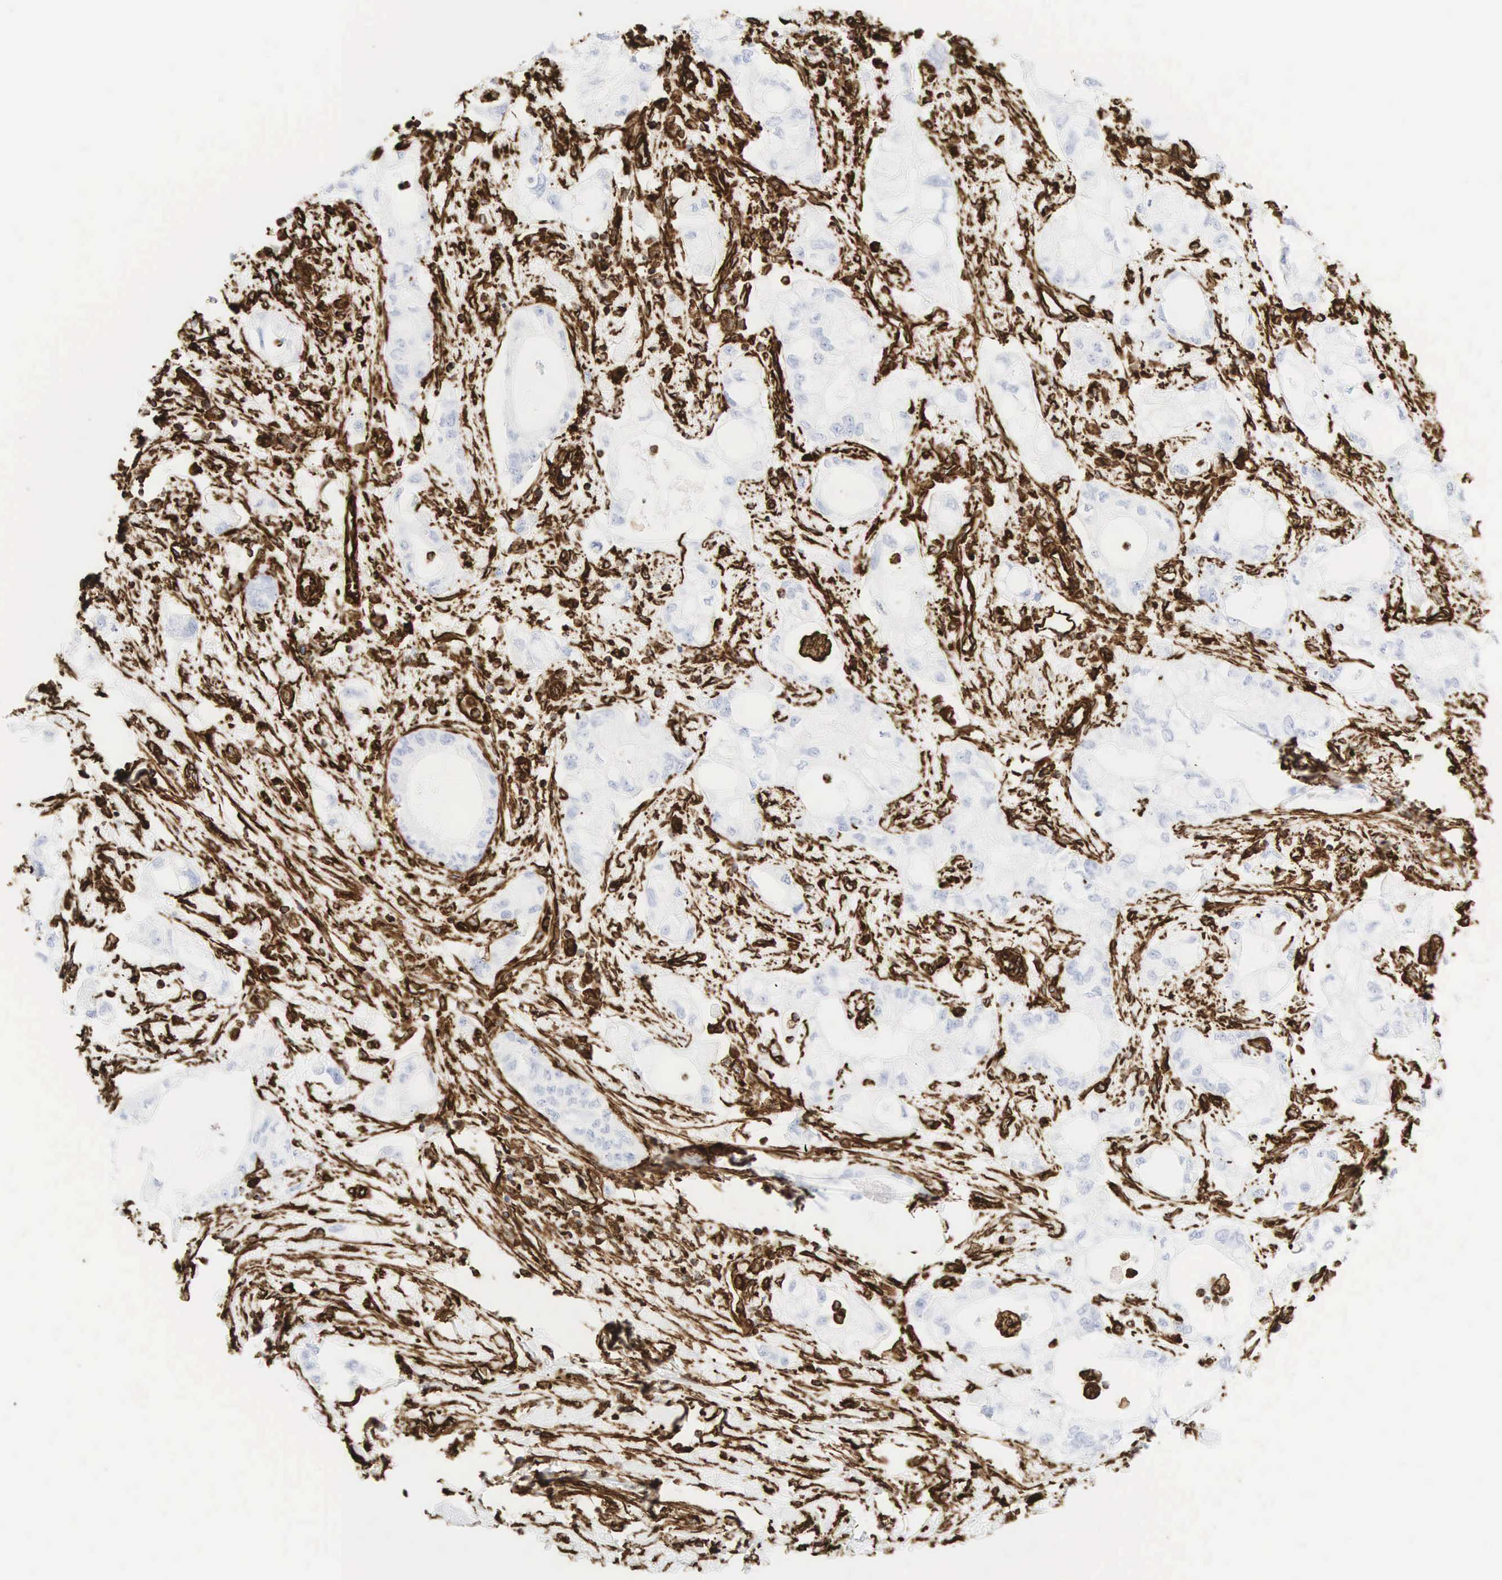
{"staining": {"intensity": "strong", "quantity": "<25%", "location": "cytoplasmic/membranous"}, "tissue": "pancreatic cancer", "cell_type": "Tumor cells", "image_type": "cancer", "snomed": [{"axis": "morphology", "description": "Adenocarcinoma, NOS"}, {"axis": "topography", "description": "Pancreas"}], "caption": "Immunohistochemistry (DAB (3,3'-diaminobenzidine)) staining of pancreatic adenocarcinoma demonstrates strong cytoplasmic/membranous protein expression in approximately <25% of tumor cells.", "gene": "VIM", "patient": {"sex": "male", "age": 79}}